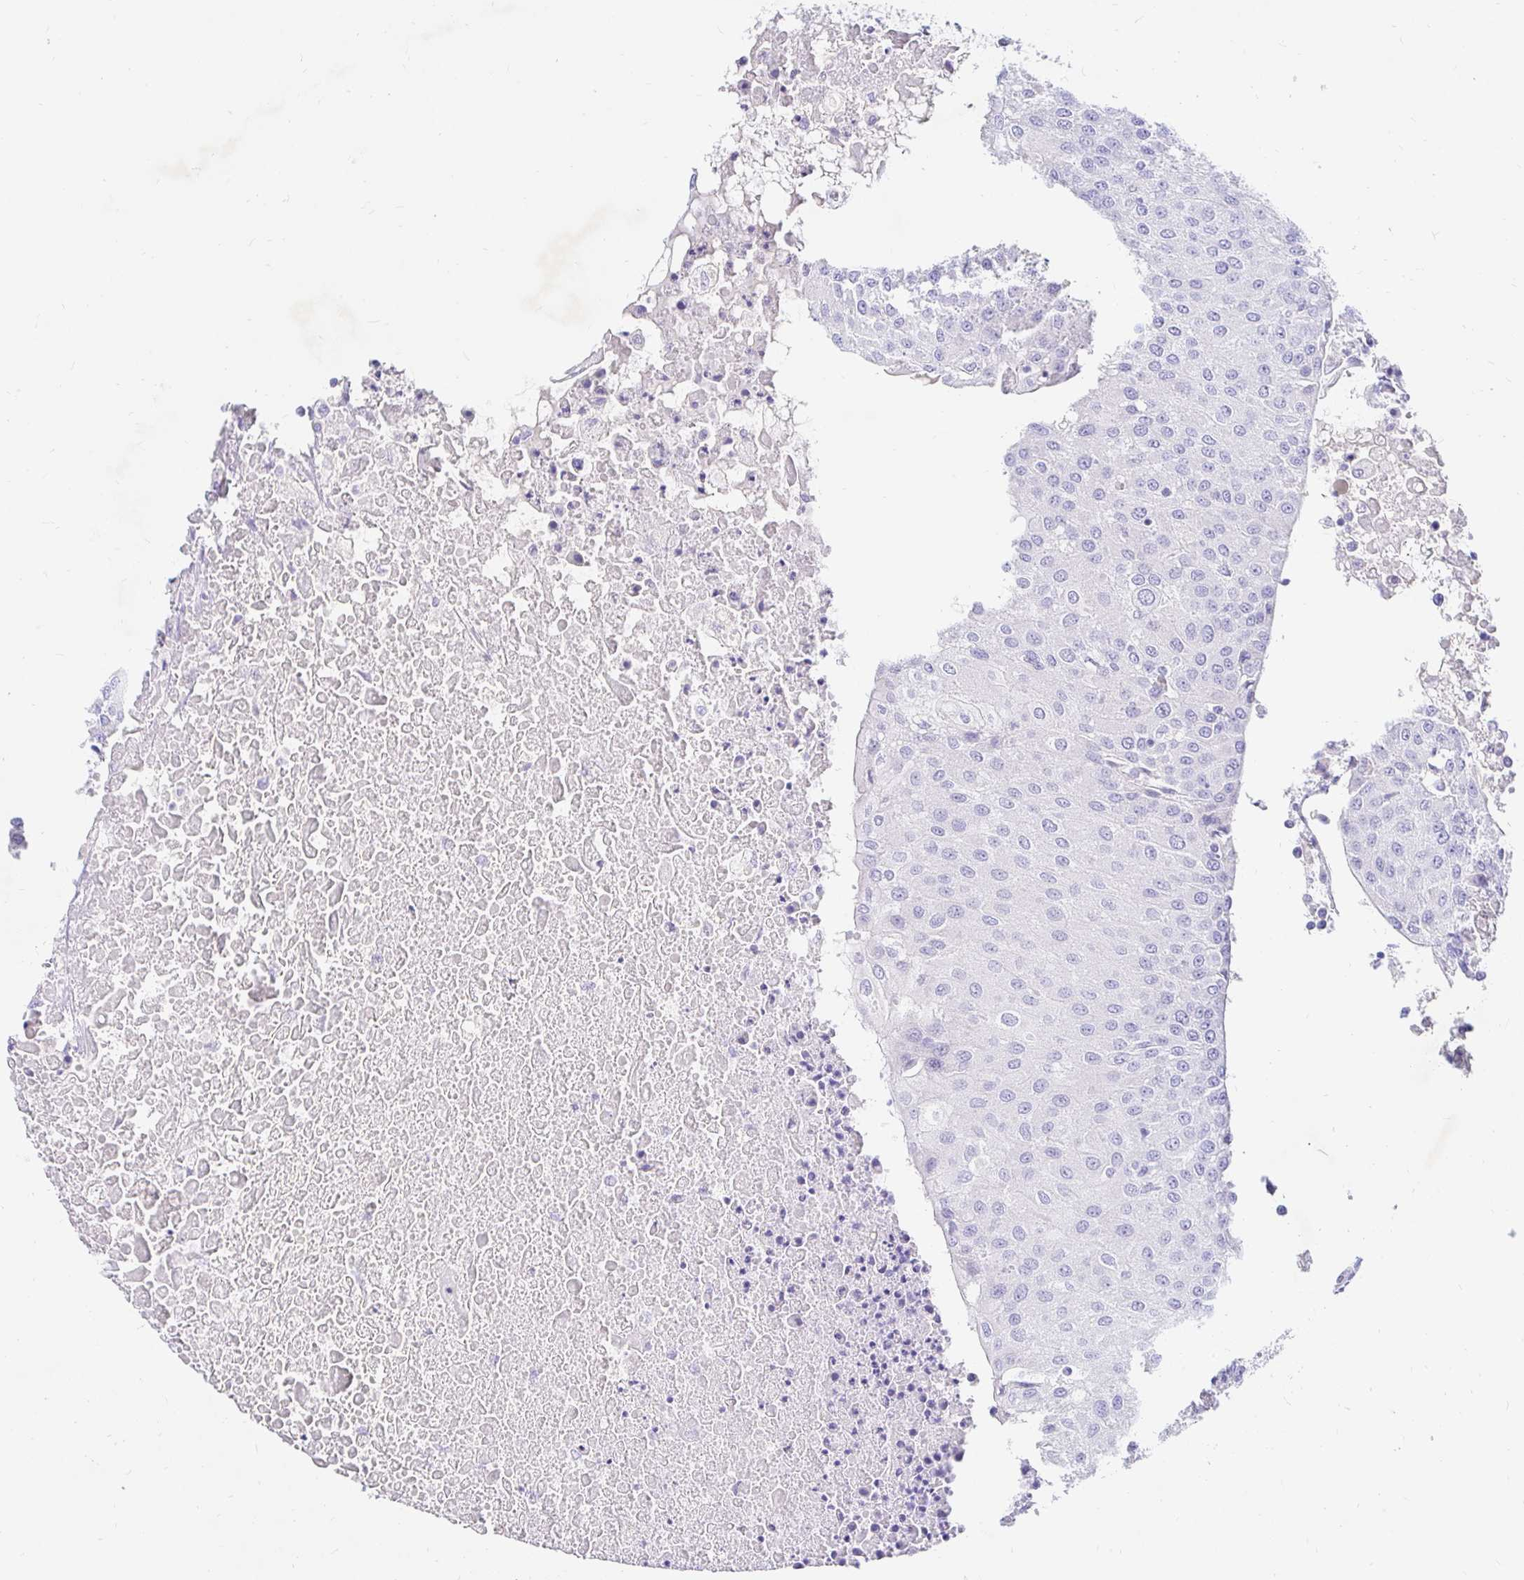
{"staining": {"intensity": "negative", "quantity": "none", "location": "none"}, "tissue": "urothelial cancer", "cell_type": "Tumor cells", "image_type": "cancer", "snomed": [{"axis": "morphology", "description": "Urothelial carcinoma, High grade"}, {"axis": "topography", "description": "Urinary bladder"}], "caption": "High magnification brightfield microscopy of urothelial cancer stained with DAB (brown) and counterstained with hematoxylin (blue): tumor cells show no significant expression. (Immunohistochemistry, brightfield microscopy, high magnification).", "gene": "NR2E1", "patient": {"sex": "female", "age": 85}}